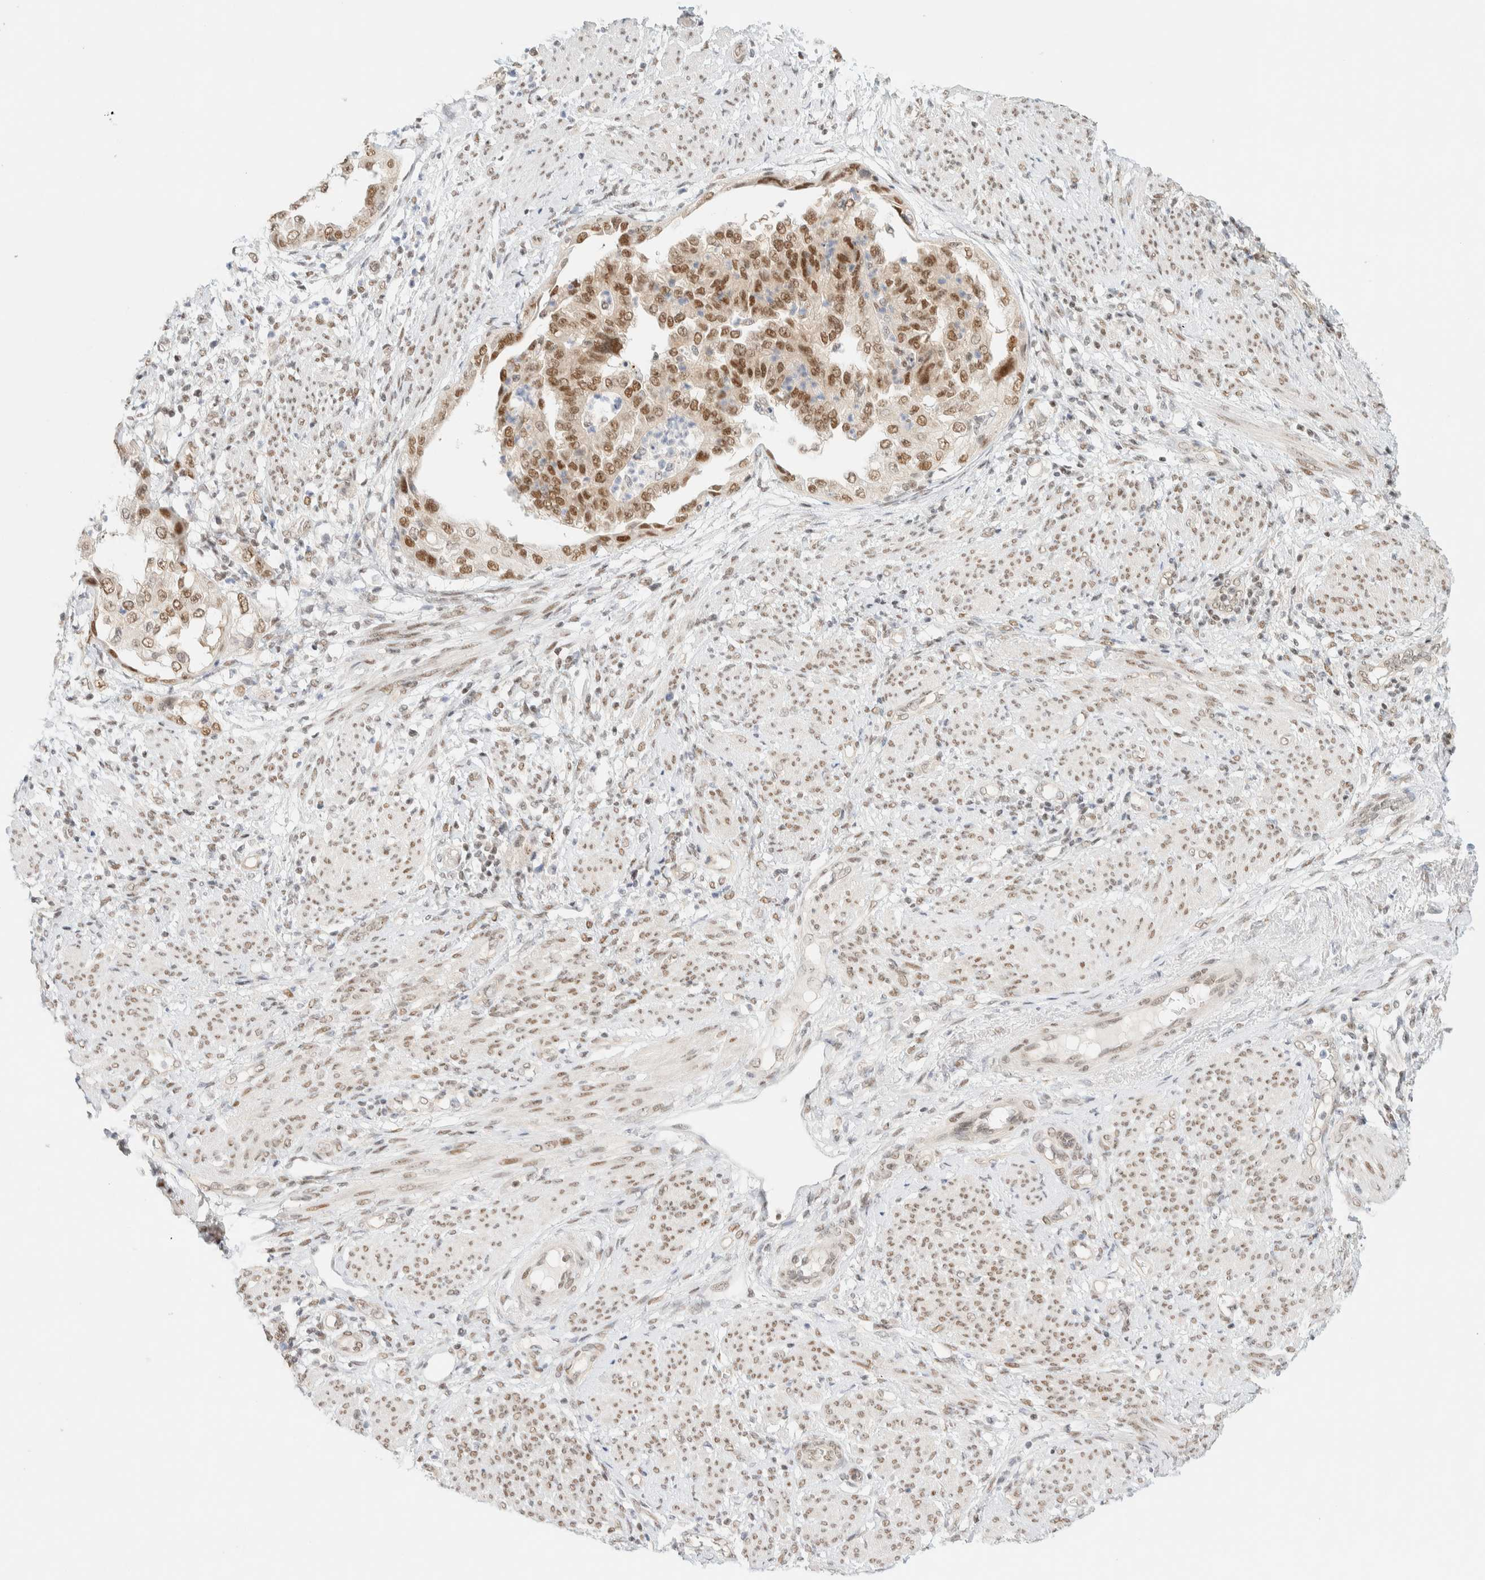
{"staining": {"intensity": "moderate", "quantity": ">75%", "location": "nuclear"}, "tissue": "endometrial cancer", "cell_type": "Tumor cells", "image_type": "cancer", "snomed": [{"axis": "morphology", "description": "Adenocarcinoma, NOS"}, {"axis": "topography", "description": "Endometrium"}], "caption": "IHC histopathology image of neoplastic tissue: human endometrial adenocarcinoma stained using IHC displays medium levels of moderate protein expression localized specifically in the nuclear of tumor cells, appearing as a nuclear brown color.", "gene": "PYGO2", "patient": {"sex": "female", "age": 85}}